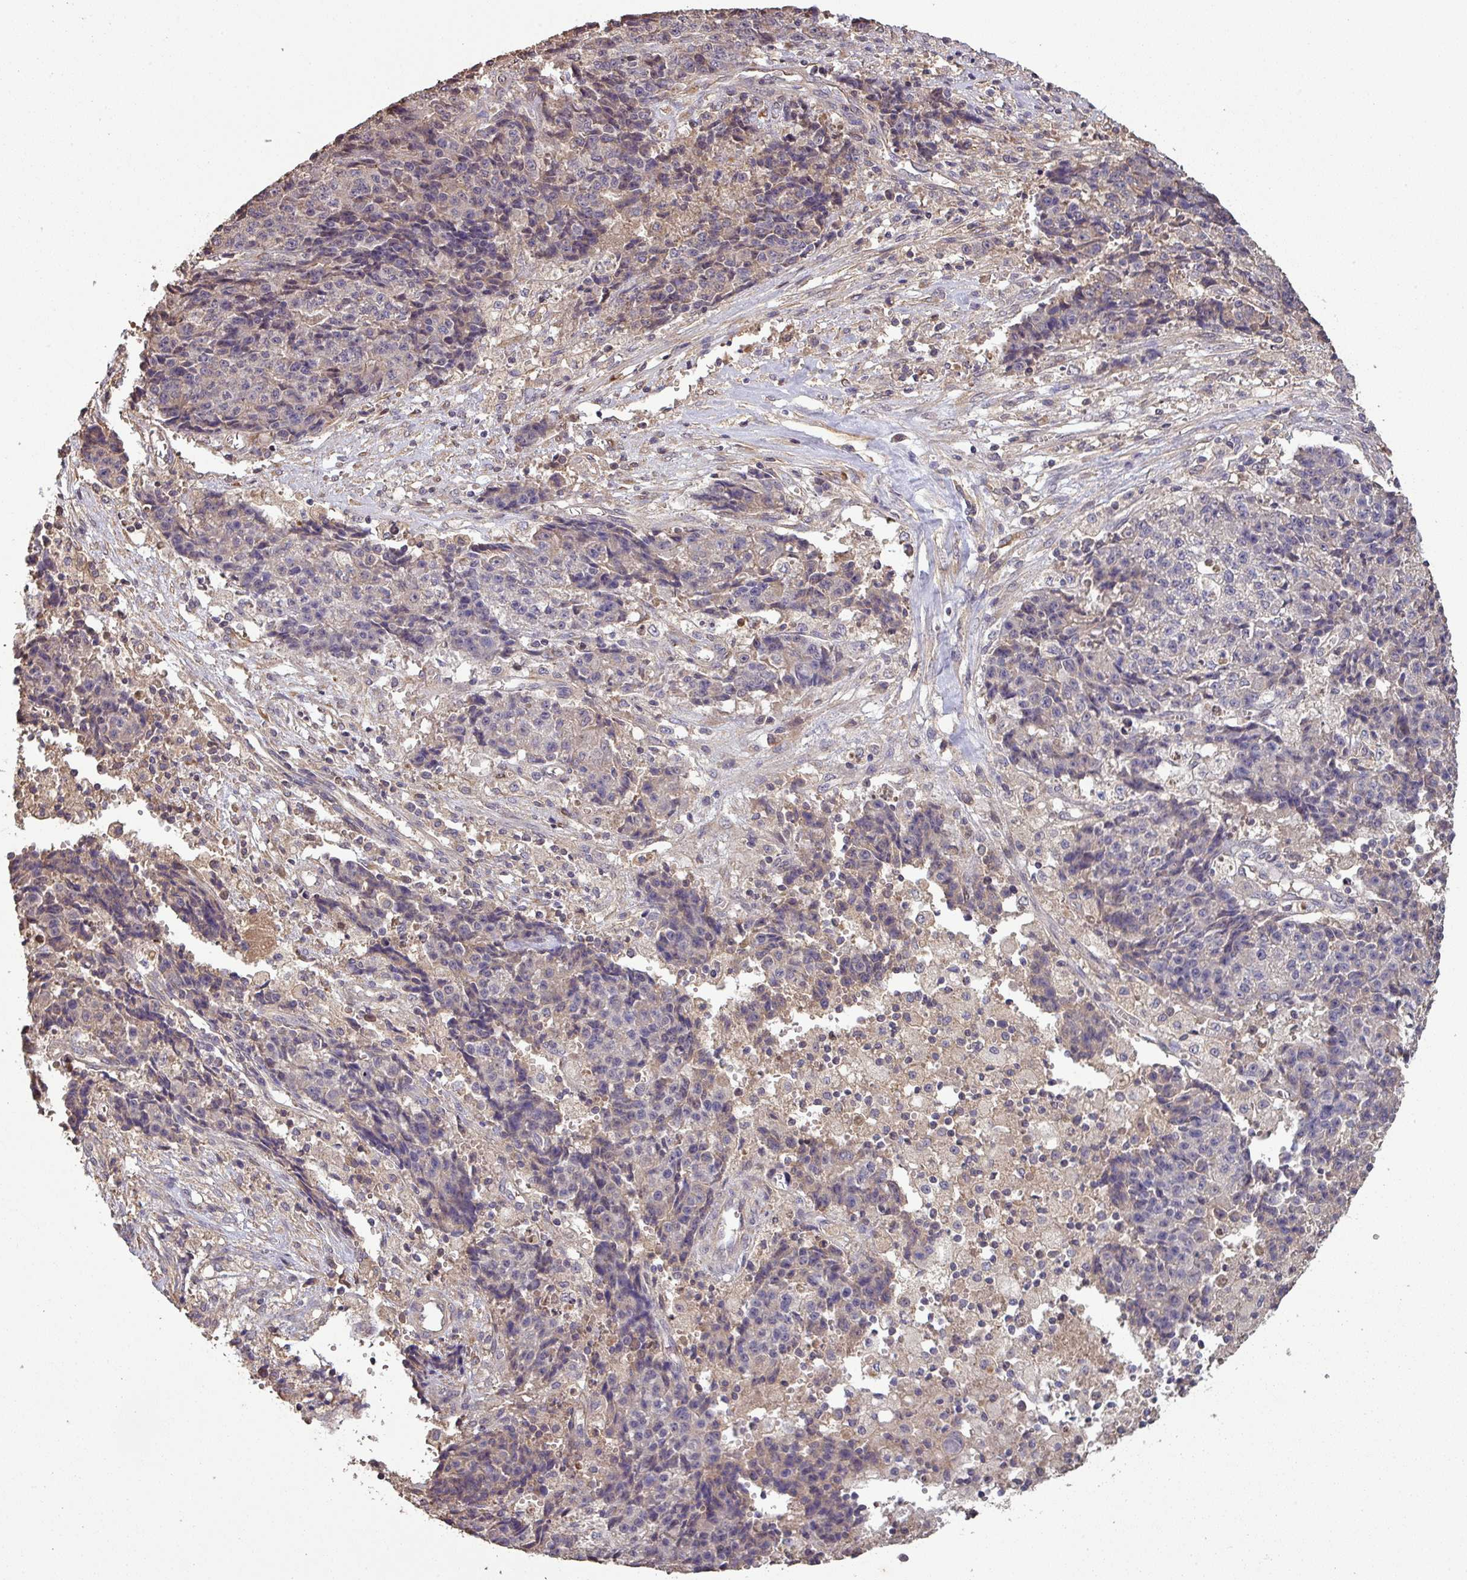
{"staining": {"intensity": "weak", "quantity": "<25%", "location": "cytoplasmic/membranous"}, "tissue": "ovarian cancer", "cell_type": "Tumor cells", "image_type": "cancer", "snomed": [{"axis": "morphology", "description": "Carcinoma, endometroid"}, {"axis": "topography", "description": "Ovary"}], "caption": "The immunohistochemistry photomicrograph has no significant expression in tumor cells of ovarian cancer (endometroid carcinoma) tissue. (Stains: DAB (3,3'-diaminobenzidine) IHC with hematoxylin counter stain, Microscopy: brightfield microscopy at high magnification).", "gene": "ISLR", "patient": {"sex": "female", "age": 42}}